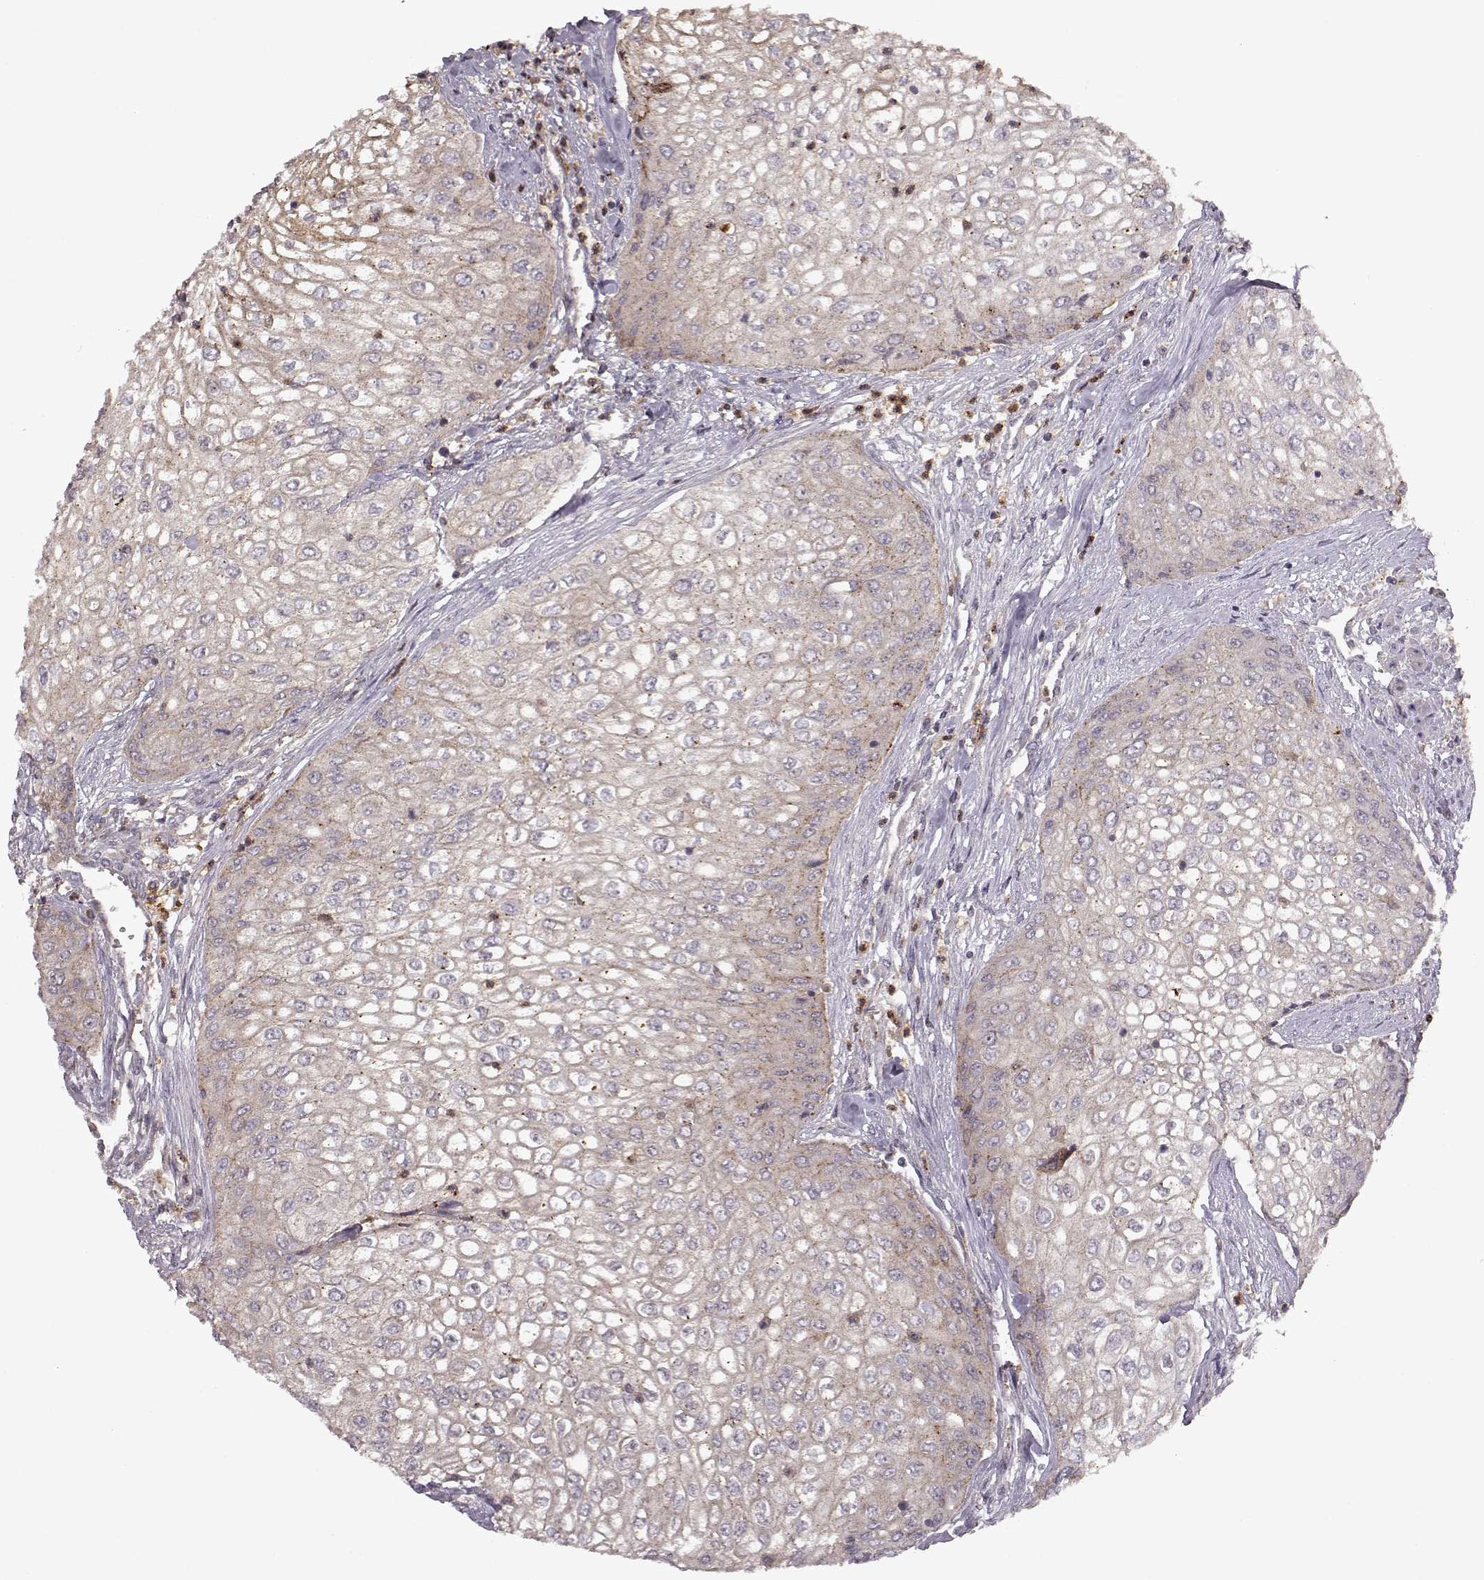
{"staining": {"intensity": "moderate", "quantity": "<25%", "location": "cytoplasmic/membranous"}, "tissue": "urothelial cancer", "cell_type": "Tumor cells", "image_type": "cancer", "snomed": [{"axis": "morphology", "description": "Urothelial carcinoma, High grade"}, {"axis": "topography", "description": "Urinary bladder"}], "caption": "Urothelial carcinoma (high-grade) was stained to show a protein in brown. There is low levels of moderate cytoplasmic/membranous expression in approximately <25% of tumor cells.", "gene": "IFRD2", "patient": {"sex": "male", "age": 62}}